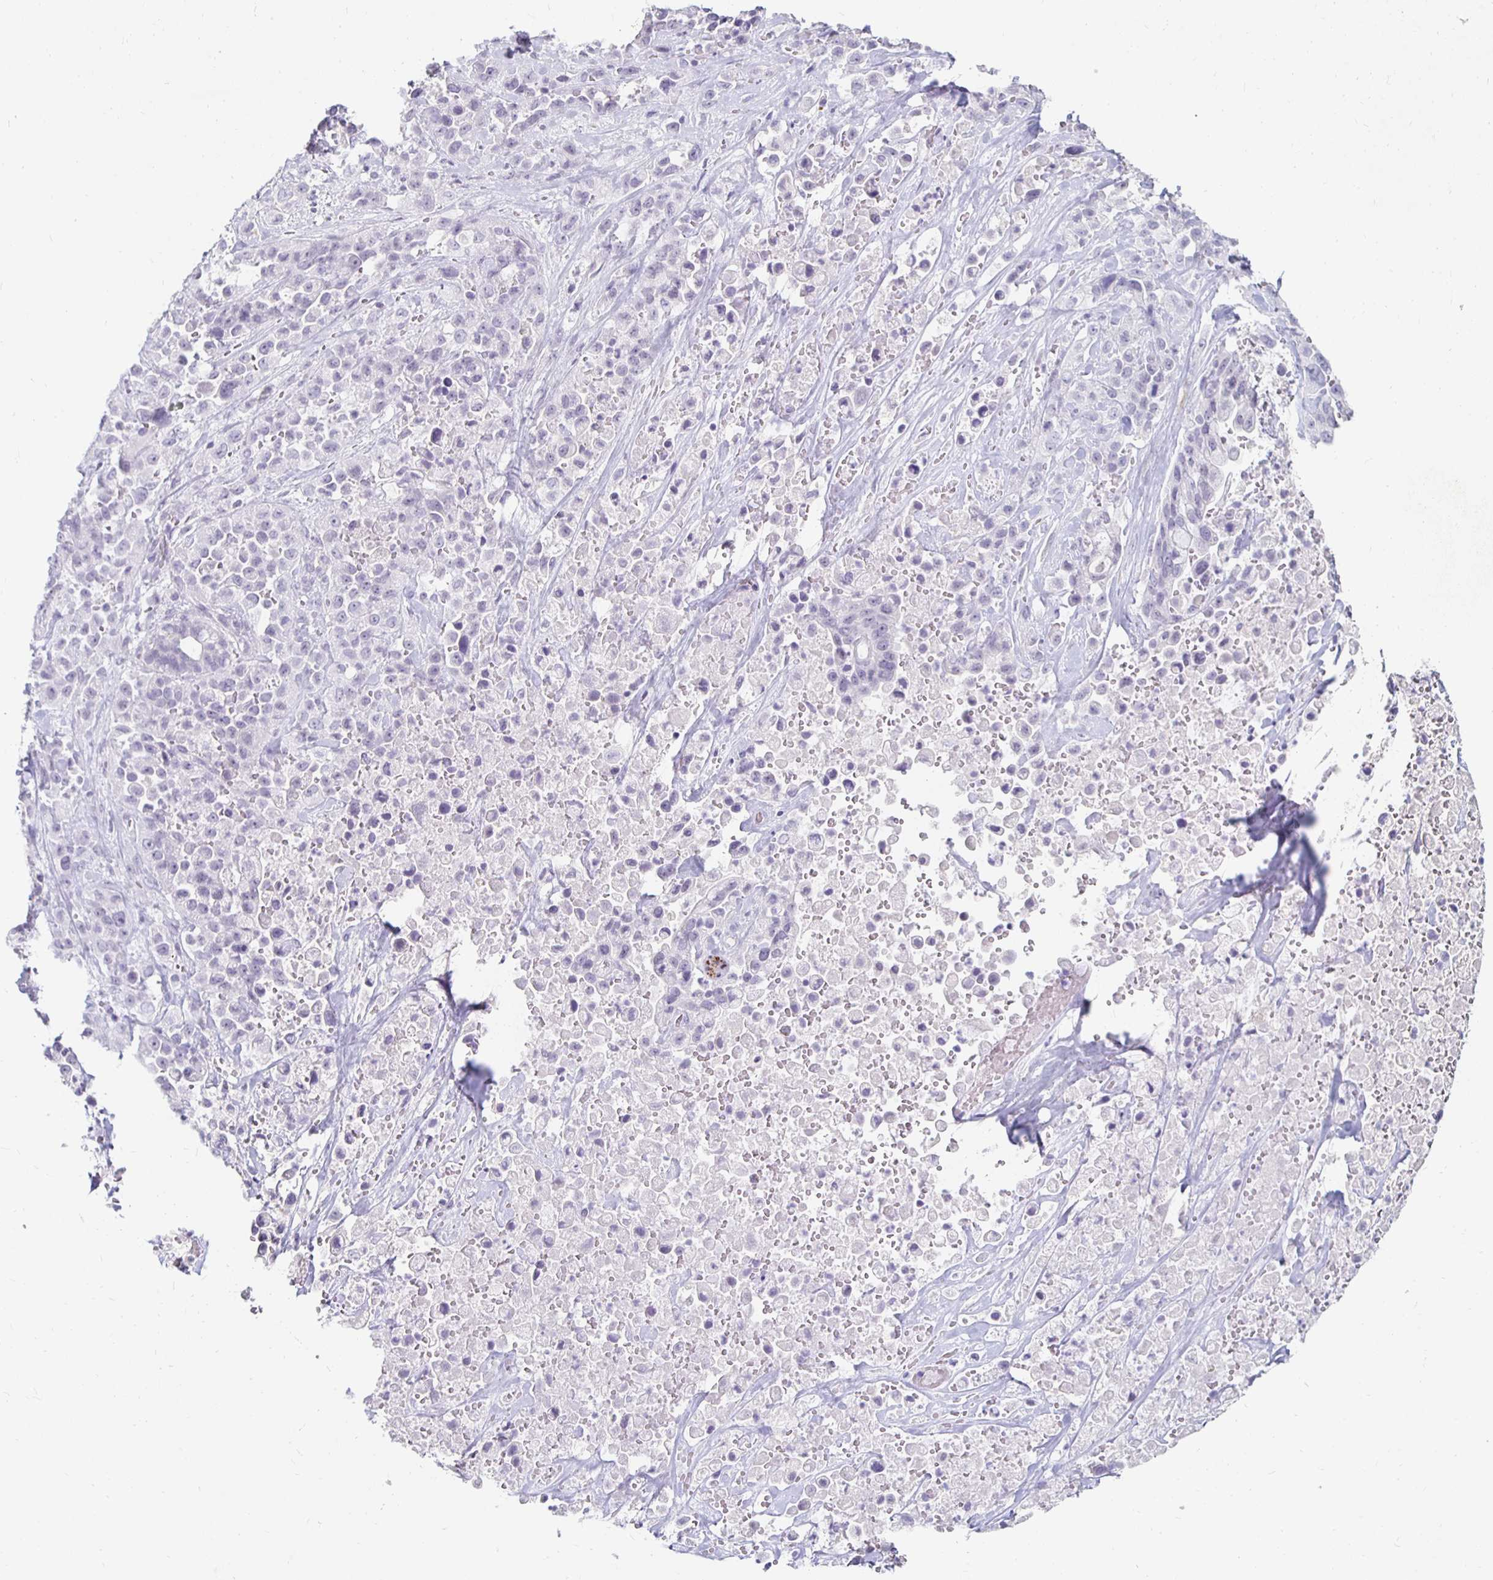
{"staining": {"intensity": "negative", "quantity": "none", "location": "none"}, "tissue": "pancreatic cancer", "cell_type": "Tumor cells", "image_type": "cancer", "snomed": [{"axis": "morphology", "description": "Adenocarcinoma, NOS"}, {"axis": "topography", "description": "Pancreas"}], "caption": "There is no significant expression in tumor cells of pancreatic cancer. (DAB (3,3'-diaminobenzidine) IHC visualized using brightfield microscopy, high magnification).", "gene": "KCNQ2", "patient": {"sex": "male", "age": 44}}